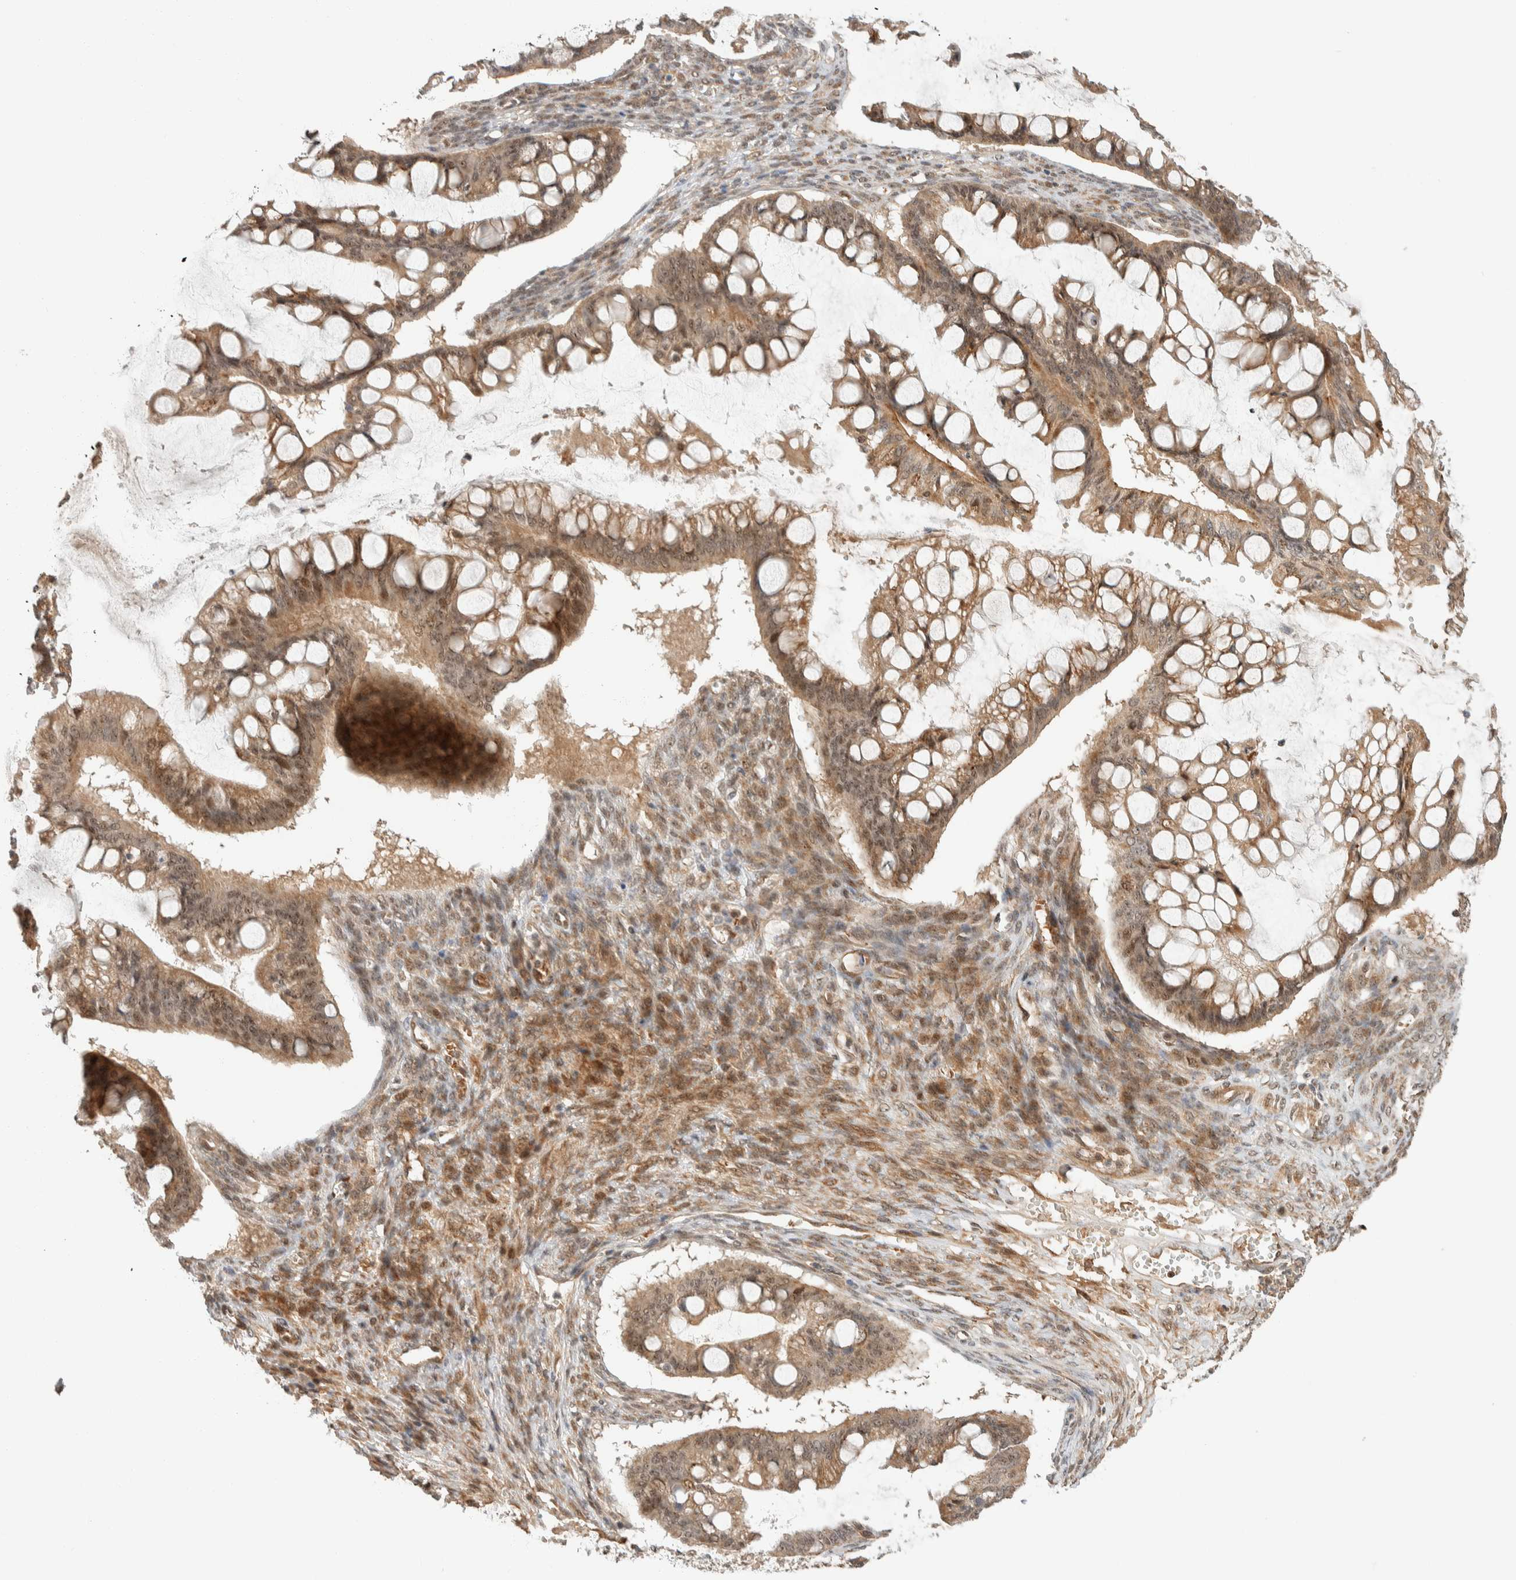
{"staining": {"intensity": "moderate", "quantity": ">75%", "location": "cytoplasmic/membranous"}, "tissue": "ovarian cancer", "cell_type": "Tumor cells", "image_type": "cancer", "snomed": [{"axis": "morphology", "description": "Cystadenocarcinoma, mucinous, NOS"}, {"axis": "topography", "description": "Ovary"}], "caption": "Immunohistochemical staining of human ovarian cancer displays medium levels of moderate cytoplasmic/membranous protein staining in about >75% of tumor cells.", "gene": "ZBTB2", "patient": {"sex": "female", "age": 73}}